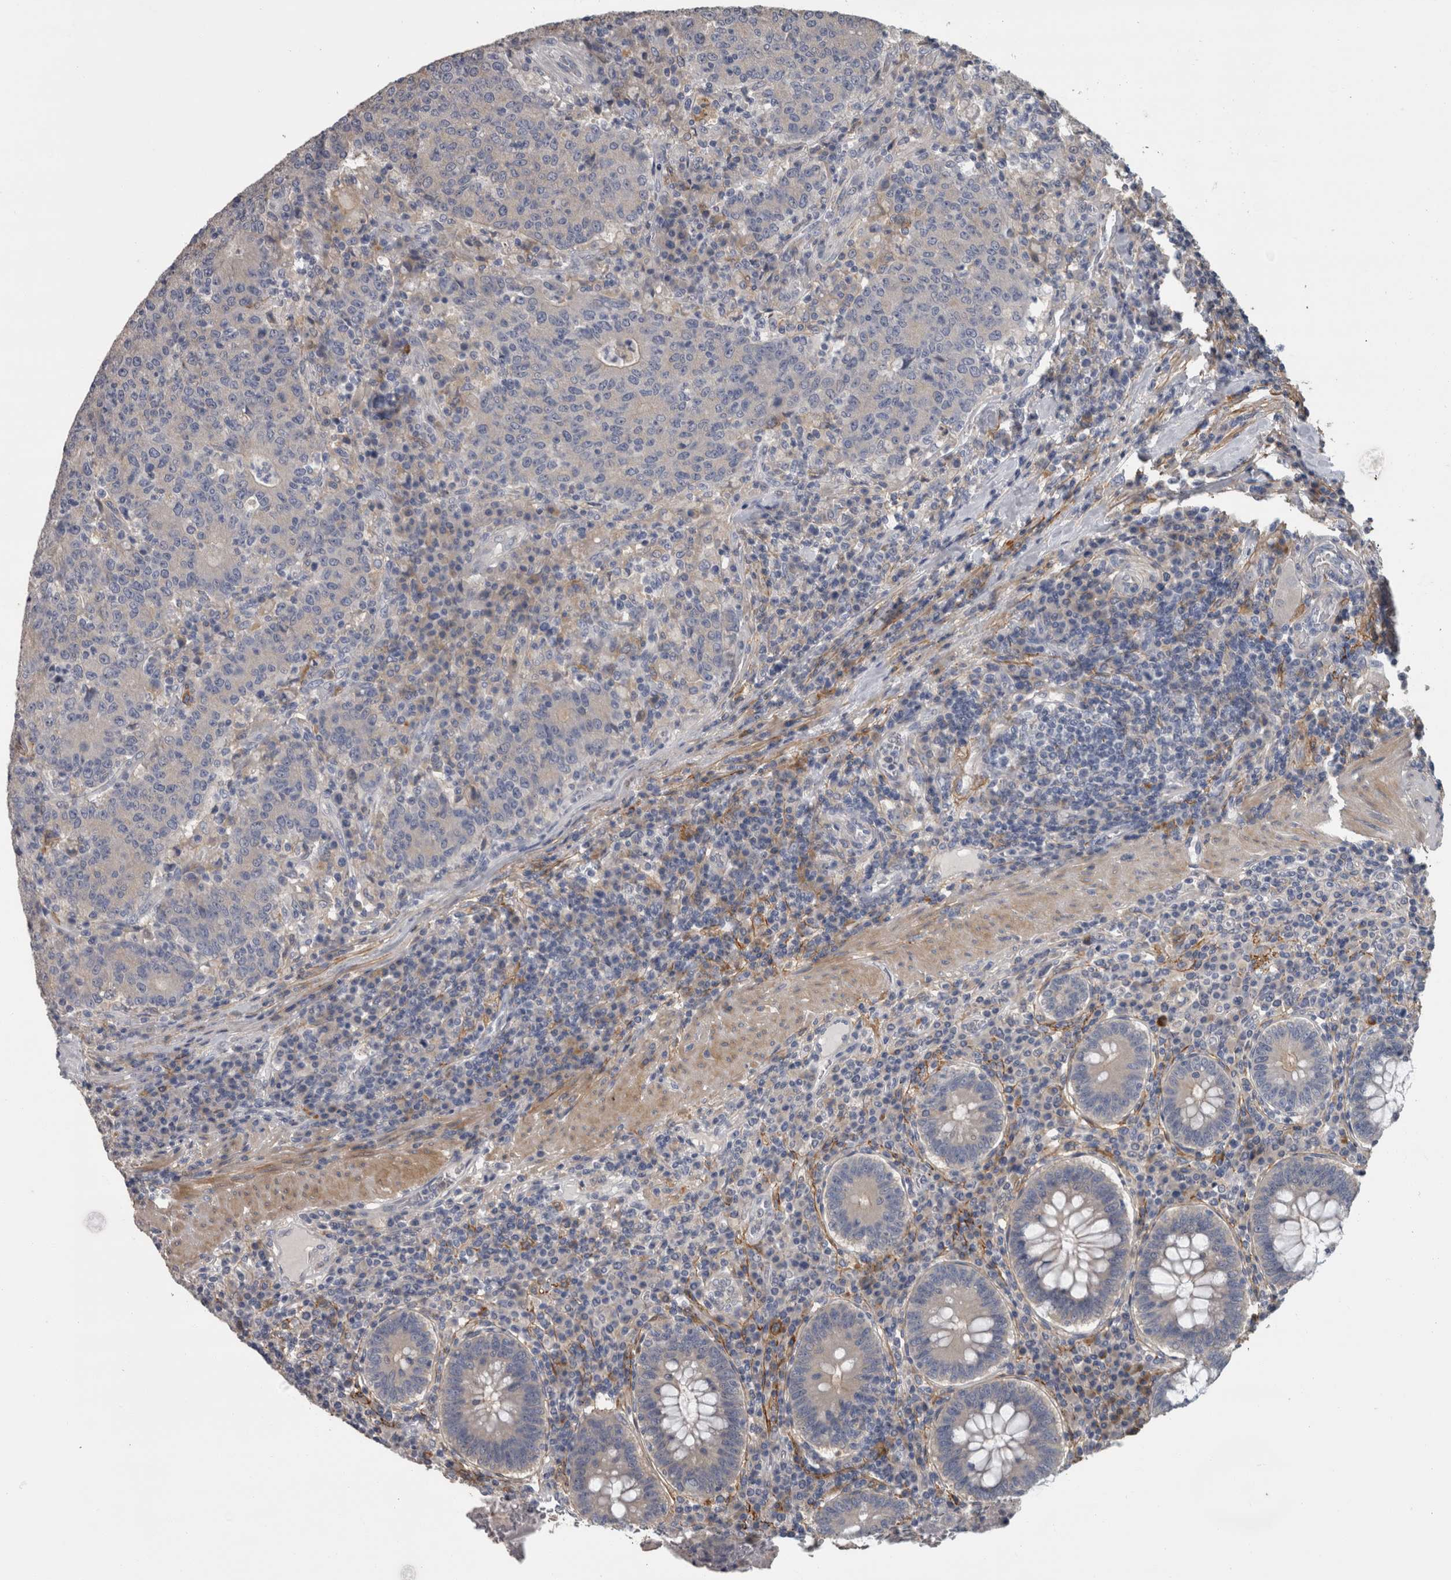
{"staining": {"intensity": "negative", "quantity": "none", "location": "none"}, "tissue": "colorectal cancer", "cell_type": "Tumor cells", "image_type": "cancer", "snomed": [{"axis": "morphology", "description": "Adenocarcinoma, NOS"}, {"axis": "topography", "description": "Colon"}], "caption": "This histopathology image is of colorectal cancer (adenocarcinoma) stained with immunohistochemistry to label a protein in brown with the nuclei are counter-stained blue. There is no staining in tumor cells.", "gene": "EFEMP2", "patient": {"sex": "female", "age": 75}}